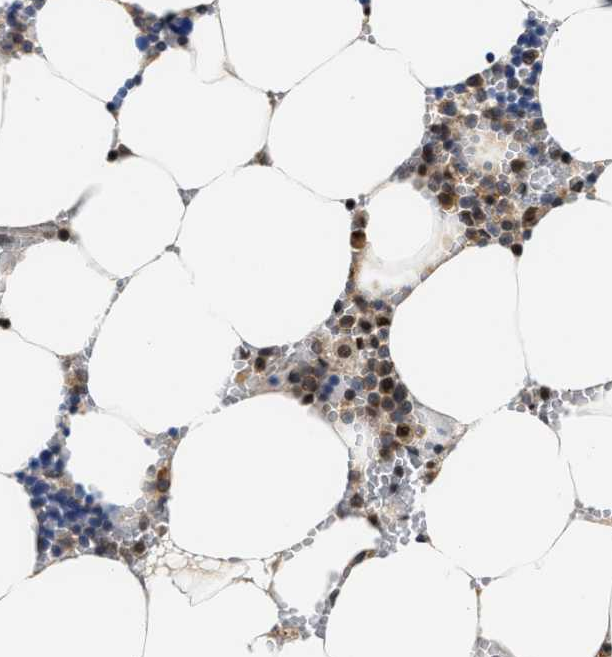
{"staining": {"intensity": "moderate", "quantity": "<25%", "location": "cytoplasmic/membranous,nuclear"}, "tissue": "bone marrow", "cell_type": "Hematopoietic cells", "image_type": "normal", "snomed": [{"axis": "morphology", "description": "Normal tissue, NOS"}, {"axis": "topography", "description": "Bone marrow"}], "caption": "Immunohistochemical staining of unremarkable bone marrow displays low levels of moderate cytoplasmic/membranous,nuclear expression in approximately <25% of hematopoietic cells.", "gene": "FAM185A", "patient": {"sex": "male", "age": 70}}